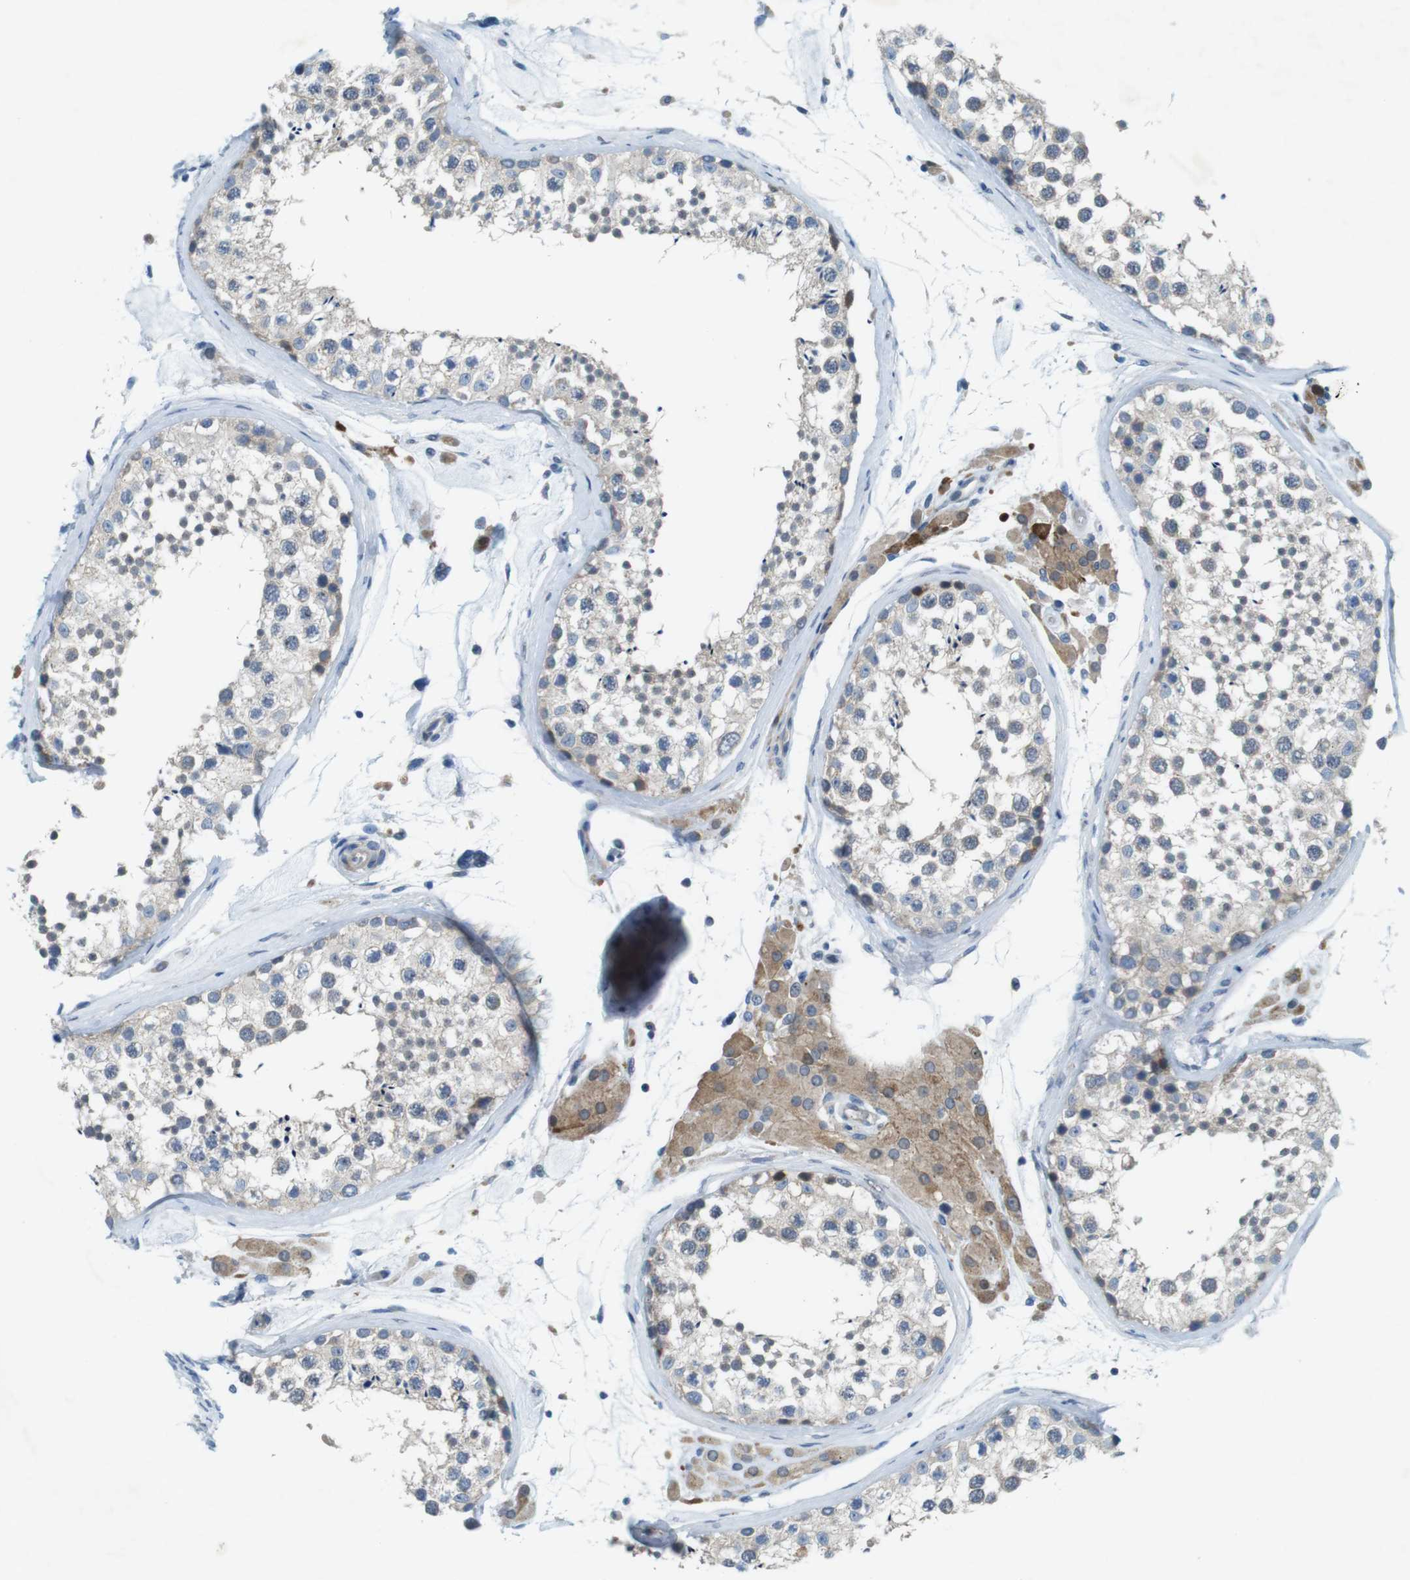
{"staining": {"intensity": "negative", "quantity": "none", "location": "none"}, "tissue": "testis", "cell_type": "Cells in seminiferous ducts", "image_type": "normal", "snomed": [{"axis": "morphology", "description": "Normal tissue, NOS"}, {"axis": "topography", "description": "Testis"}], "caption": "An immunohistochemistry micrograph of normal testis is shown. There is no staining in cells in seminiferous ducts of testis. (DAB (3,3'-diaminobenzidine) IHC visualized using brightfield microscopy, high magnification).", "gene": "TYW1", "patient": {"sex": "male", "age": 46}}